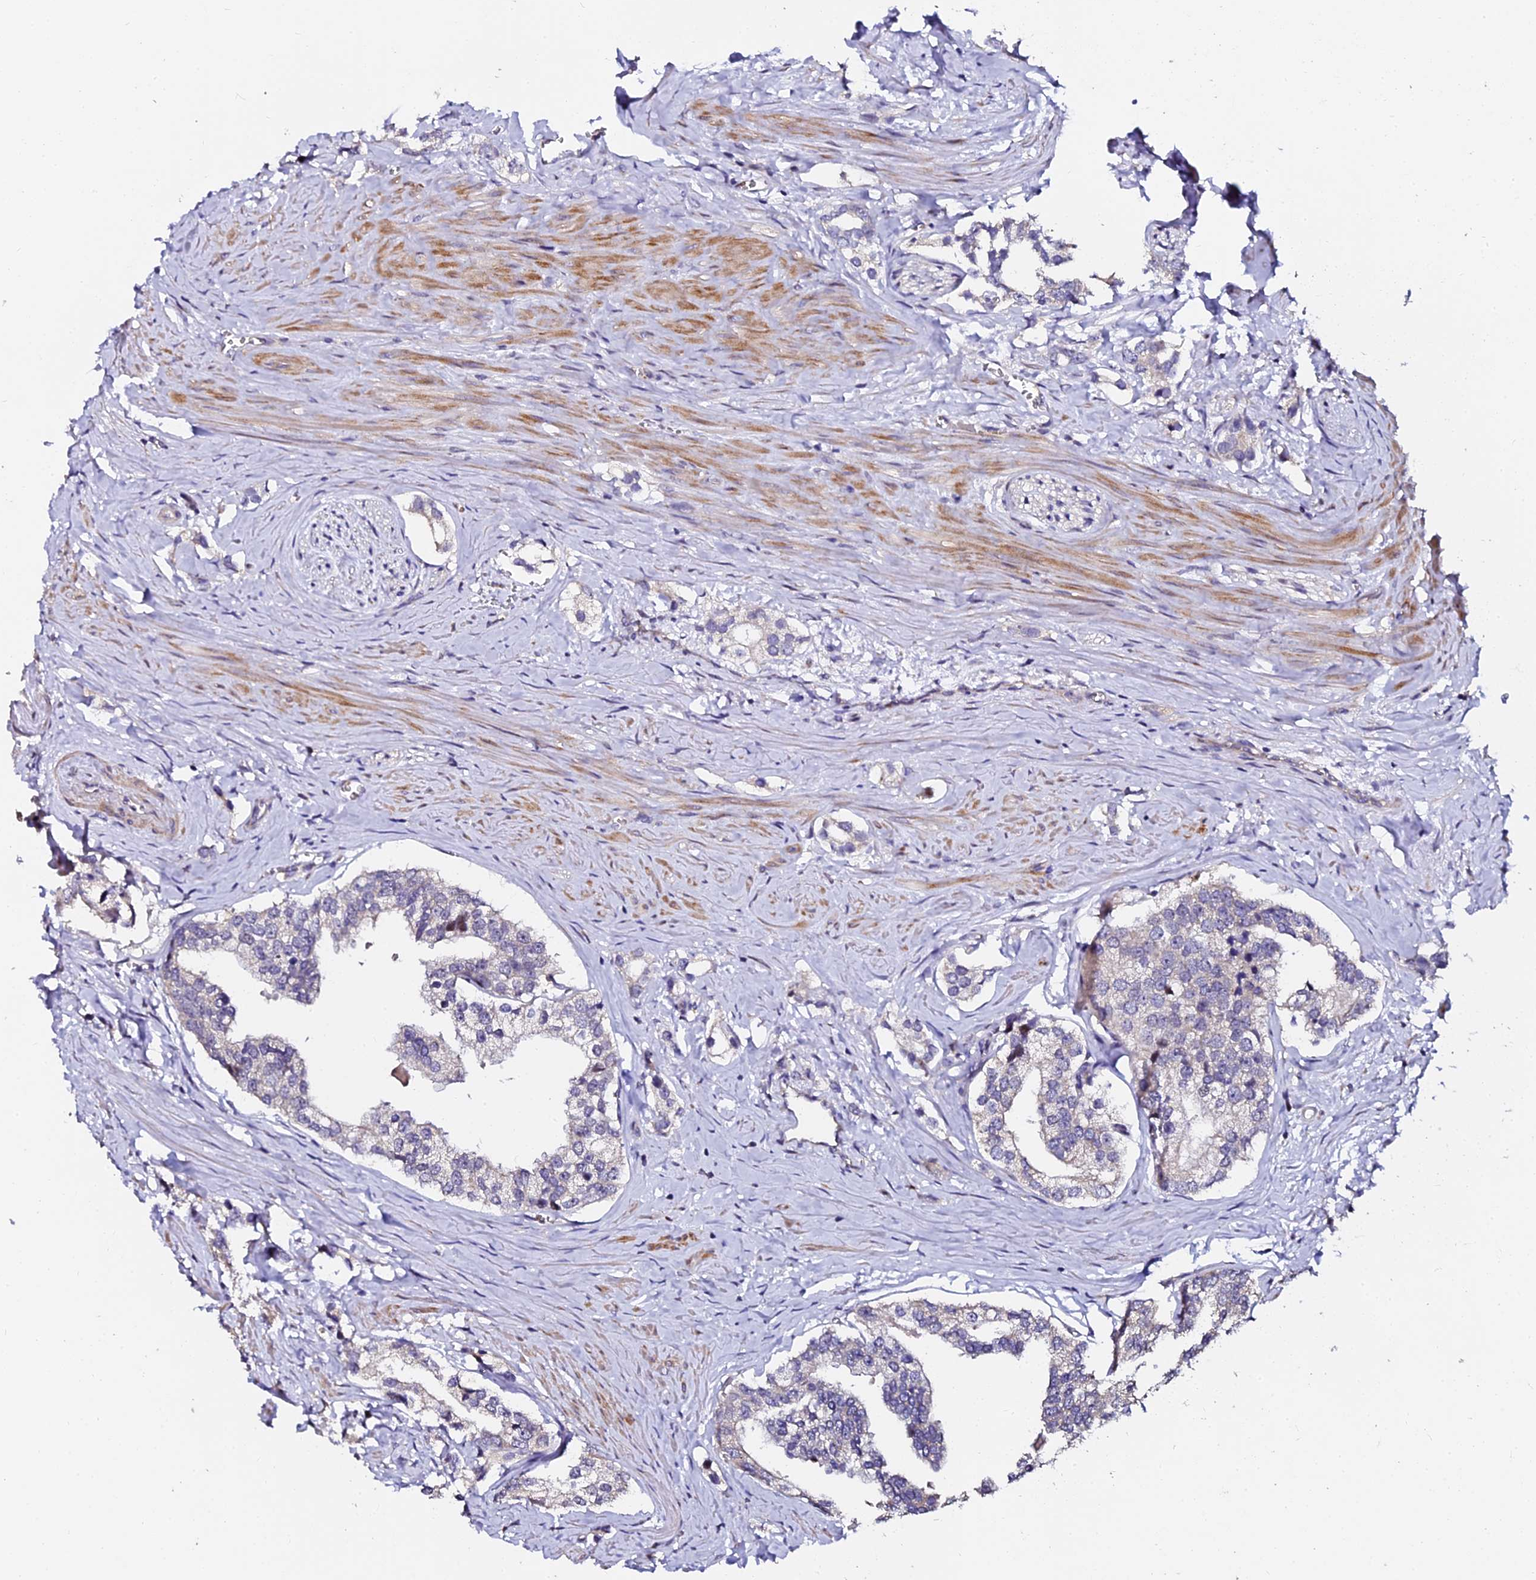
{"staining": {"intensity": "negative", "quantity": "none", "location": "none"}, "tissue": "prostate cancer", "cell_type": "Tumor cells", "image_type": "cancer", "snomed": [{"axis": "morphology", "description": "Adenocarcinoma, High grade"}, {"axis": "topography", "description": "Prostate"}], "caption": "The image shows no staining of tumor cells in prostate cancer (high-grade adenocarcinoma).", "gene": "GPN3", "patient": {"sex": "male", "age": 66}}